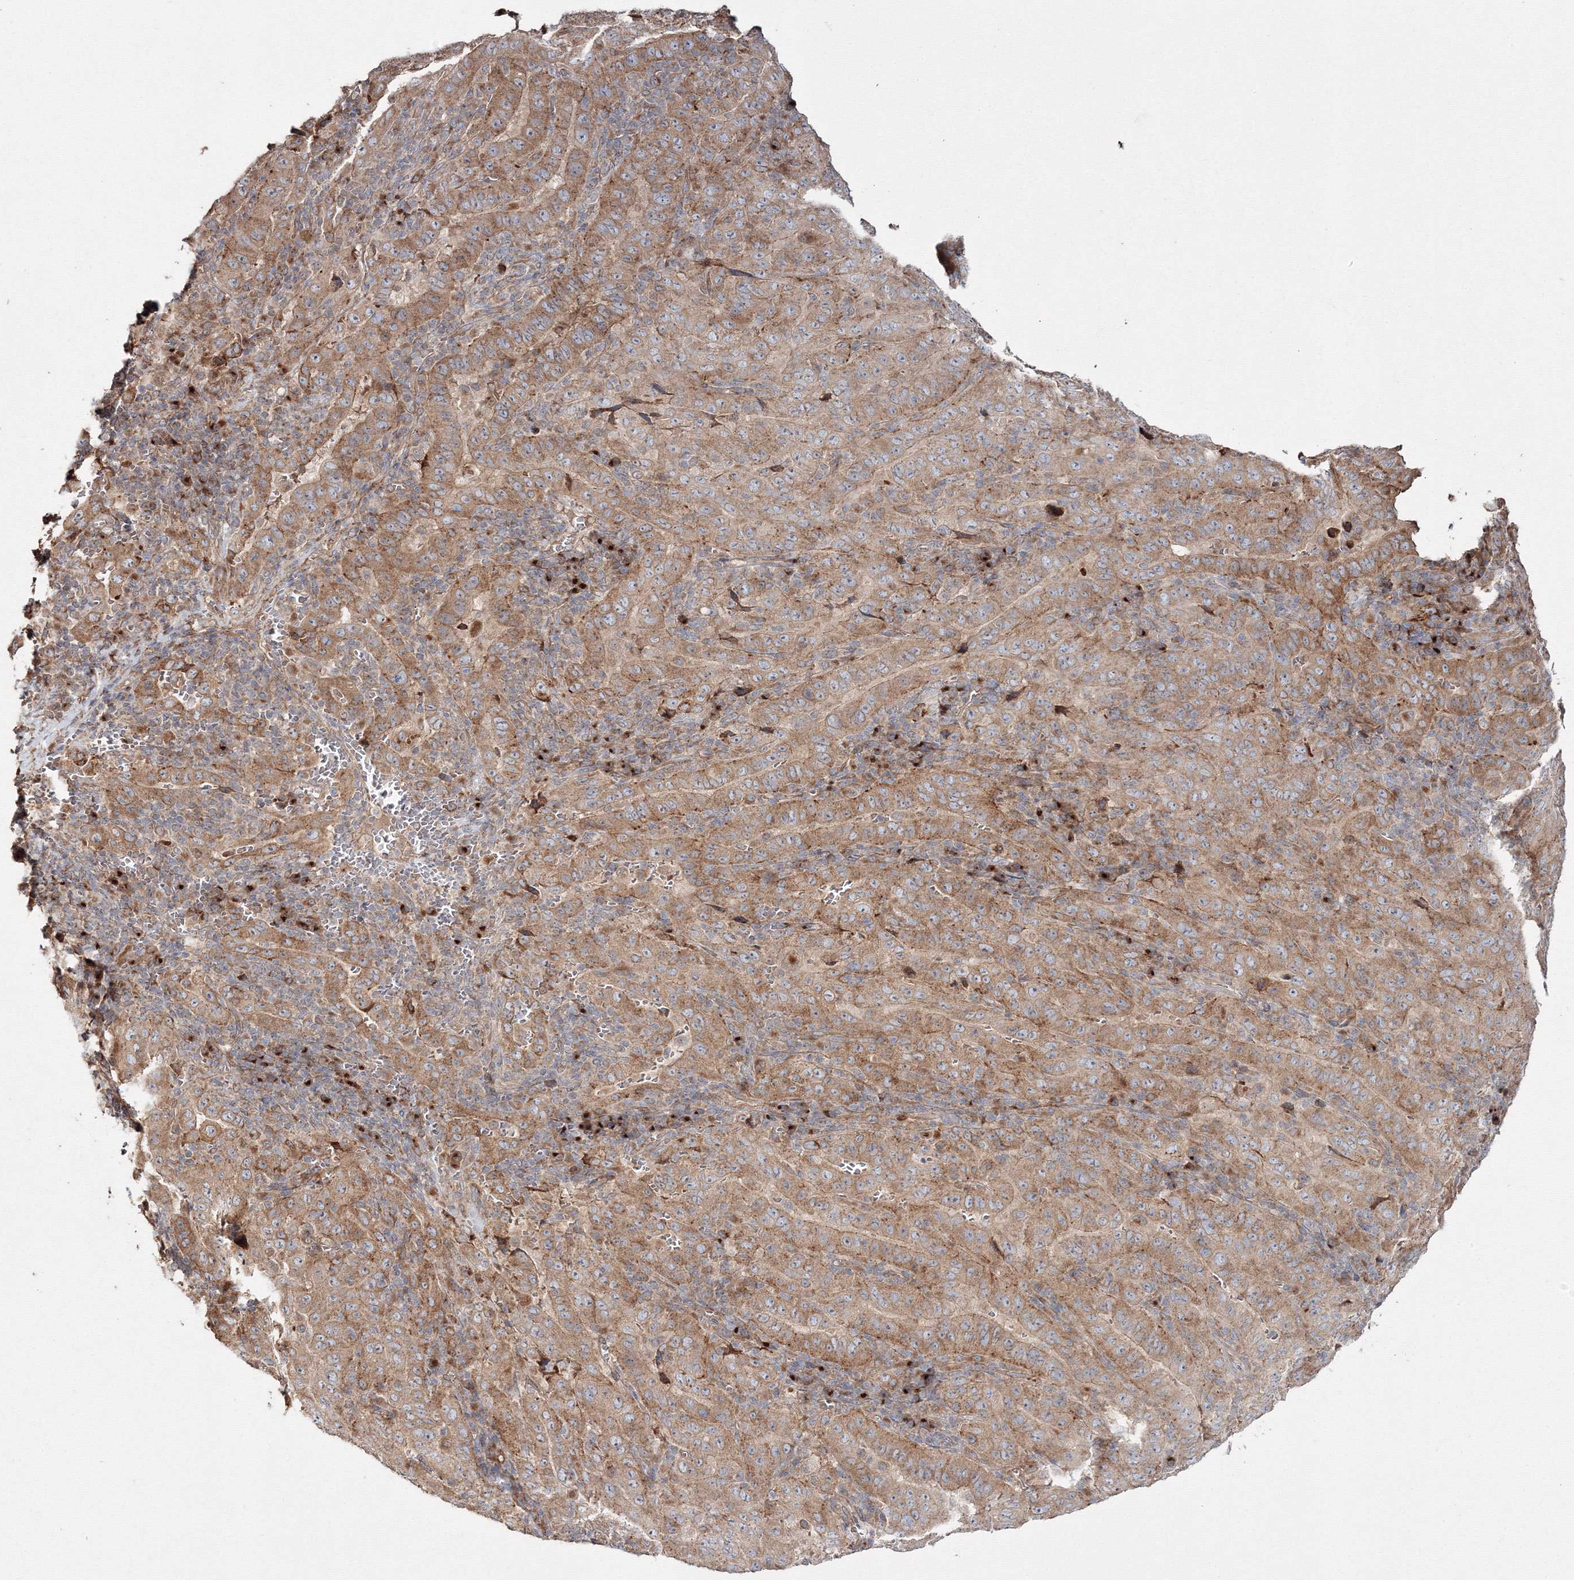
{"staining": {"intensity": "moderate", "quantity": ">75%", "location": "cytoplasmic/membranous"}, "tissue": "pancreatic cancer", "cell_type": "Tumor cells", "image_type": "cancer", "snomed": [{"axis": "morphology", "description": "Adenocarcinoma, NOS"}, {"axis": "topography", "description": "Pancreas"}], "caption": "This histopathology image reveals pancreatic cancer stained with immunohistochemistry to label a protein in brown. The cytoplasmic/membranous of tumor cells show moderate positivity for the protein. Nuclei are counter-stained blue.", "gene": "DDO", "patient": {"sex": "male", "age": 63}}